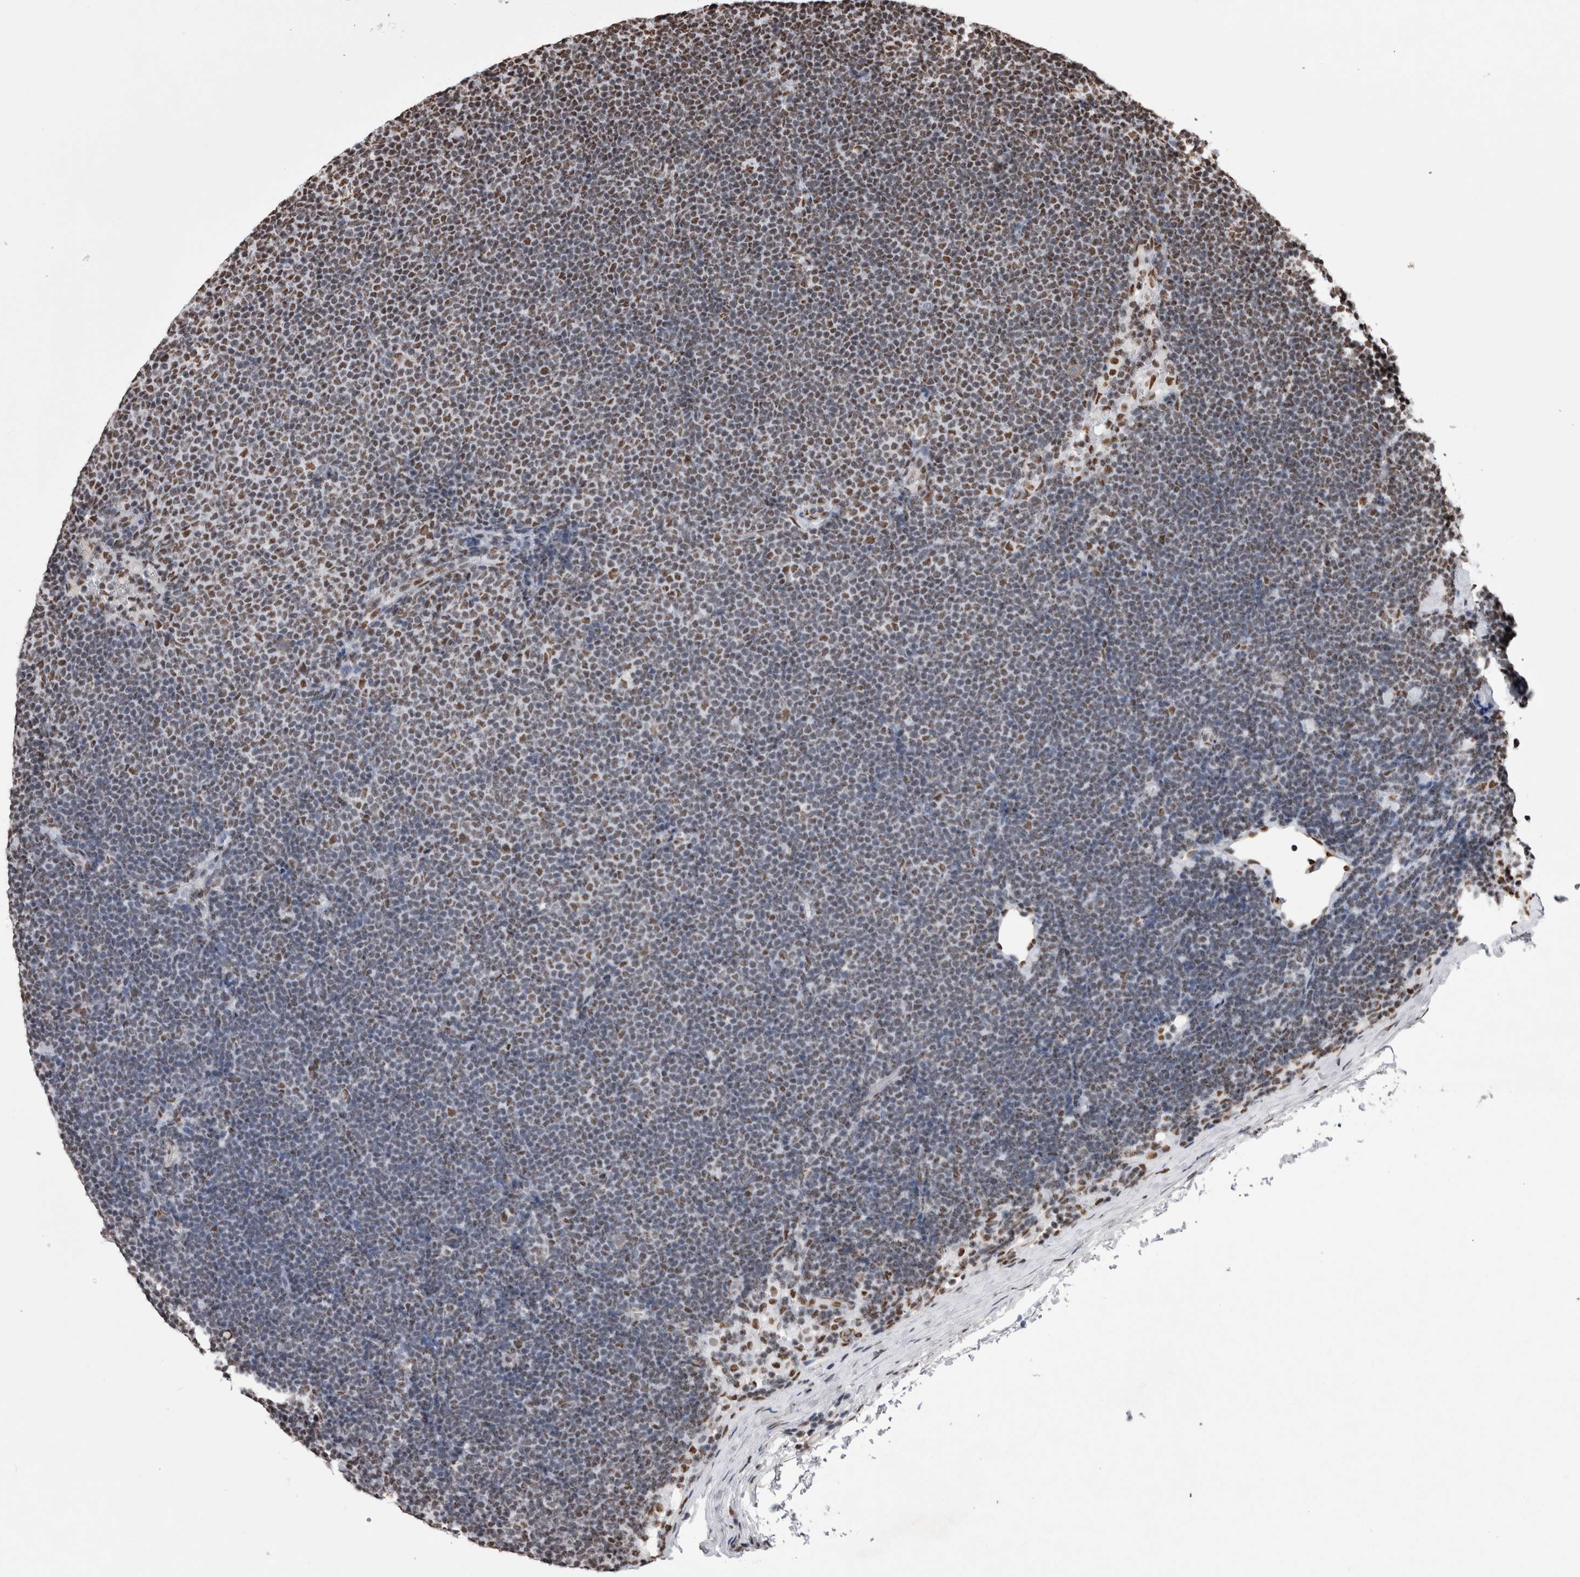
{"staining": {"intensity": "weak", "quantity": "25%-75%", "location": "nuclear"}, "tissue": "lymphoma", "cell_type": "Tumor cells", "image_type": "cancer", "snomed": [{"axis": "morphology", "description": "Malignant lymphoma, non-Hodgkin's type, Low grade"}, {"axis": "topography", "description": "Lymph node"}], "caption": "Tumor cells exhibit low levels of weak nuclear positivity in about 25%-75% of cells in low-grade malignant lymphoma, non-Hodgkin's type. (DAB (3,3'-diaminobenzidine) IHC, brown staining for protein, blue staining for nuclei).", "gene": "ALPK3", "patient": {"sex": "female", "age": 53}}